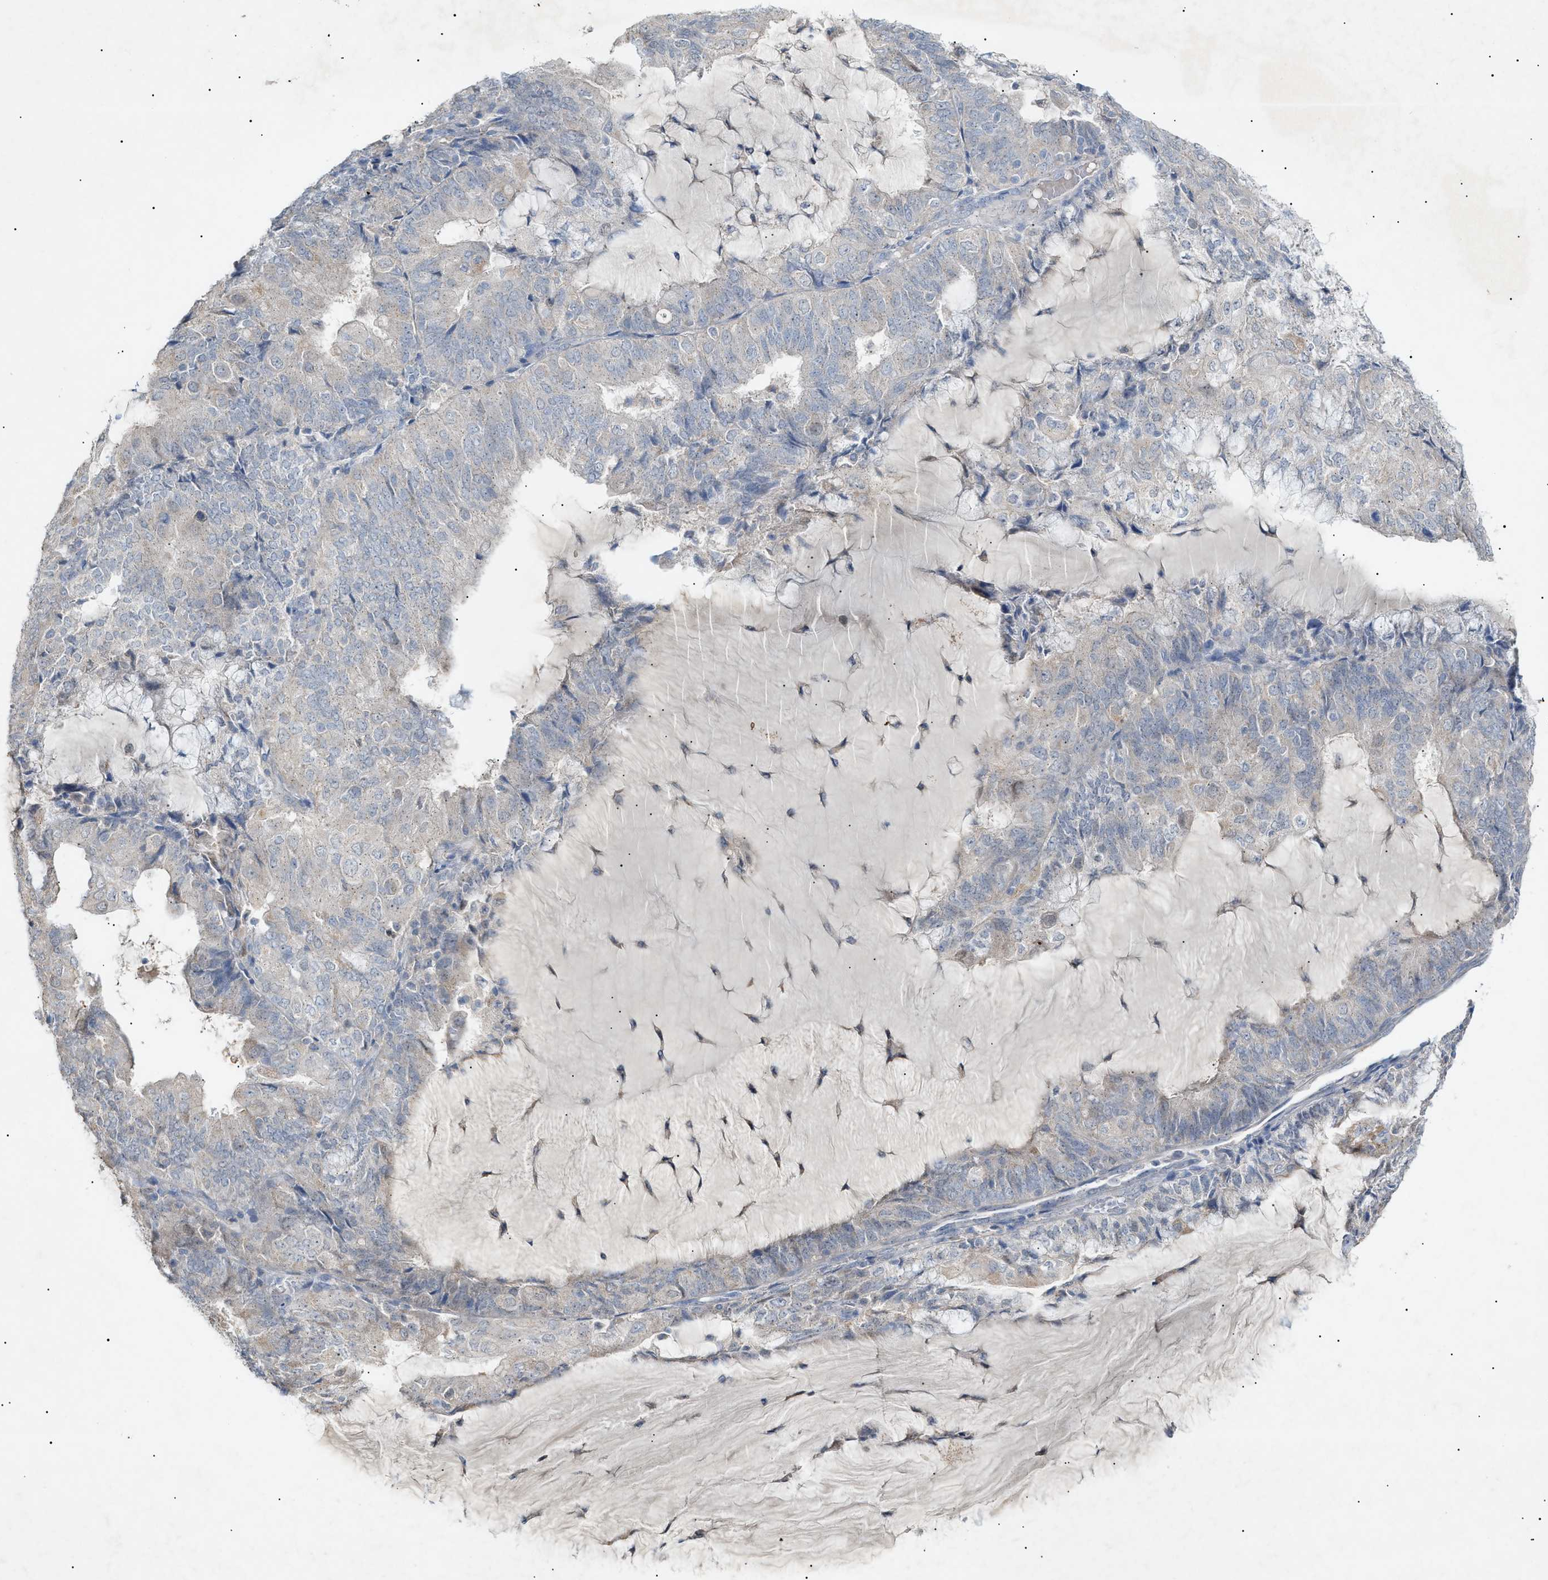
{"staining": {"intensity": "negative", "quantity": "none", "location": "none"}, "tissue": "endometrial cancer", "cell_type": "Tumor cells", "image_type": "cancer", "snomed": [{"axis": "morphology", "description": "Adenocarcinoma, NOS"}, {"axis": "topography", "description": "Endometrium"}], "caption": "Tumor cells show no significant expression in adenocarcinoma (endometrial).", "gene": "SLC25A31", "patient": {"sex": "female", "age": 81}}